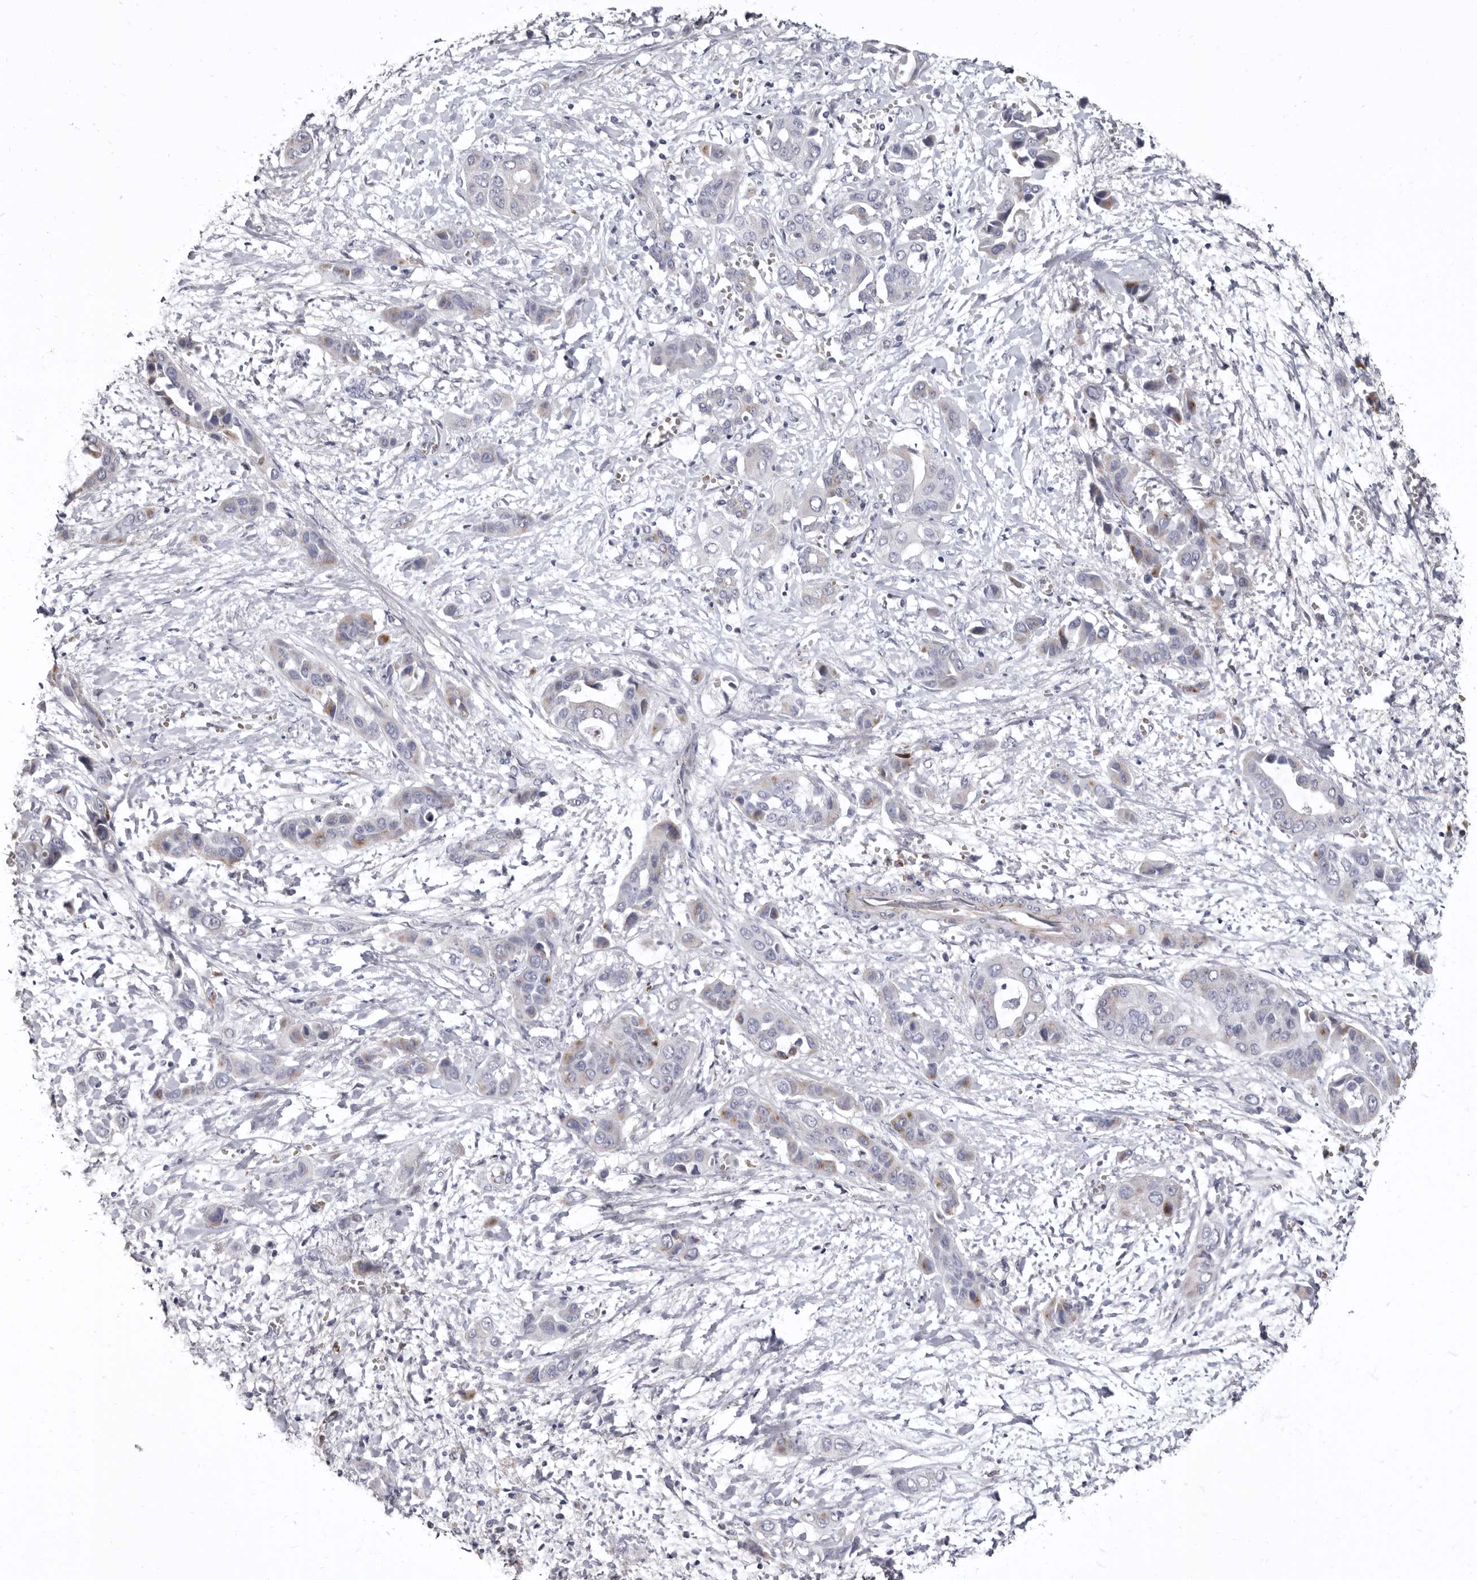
{"staining": {"intensity": "weak", "quantity": "<25%", "location": "cytoplasmic/membranous"}, "tissue": "liver cancer", "cell_type": "Tumor cells", "image_type": "cancer", "snomed": [{"axis": "morphology", "description": "Cholangiocarcinoma"}, {"axis": "topography", "description": "Liver"}], "caption": "This is a photomicrograph of immunohistochemistry (IHC) staining of cholangiocarcinoma (liver), which shows no expression in tumor cells.", "gene": "AIDA", "patient": {"sex": "female", "age": 52}}